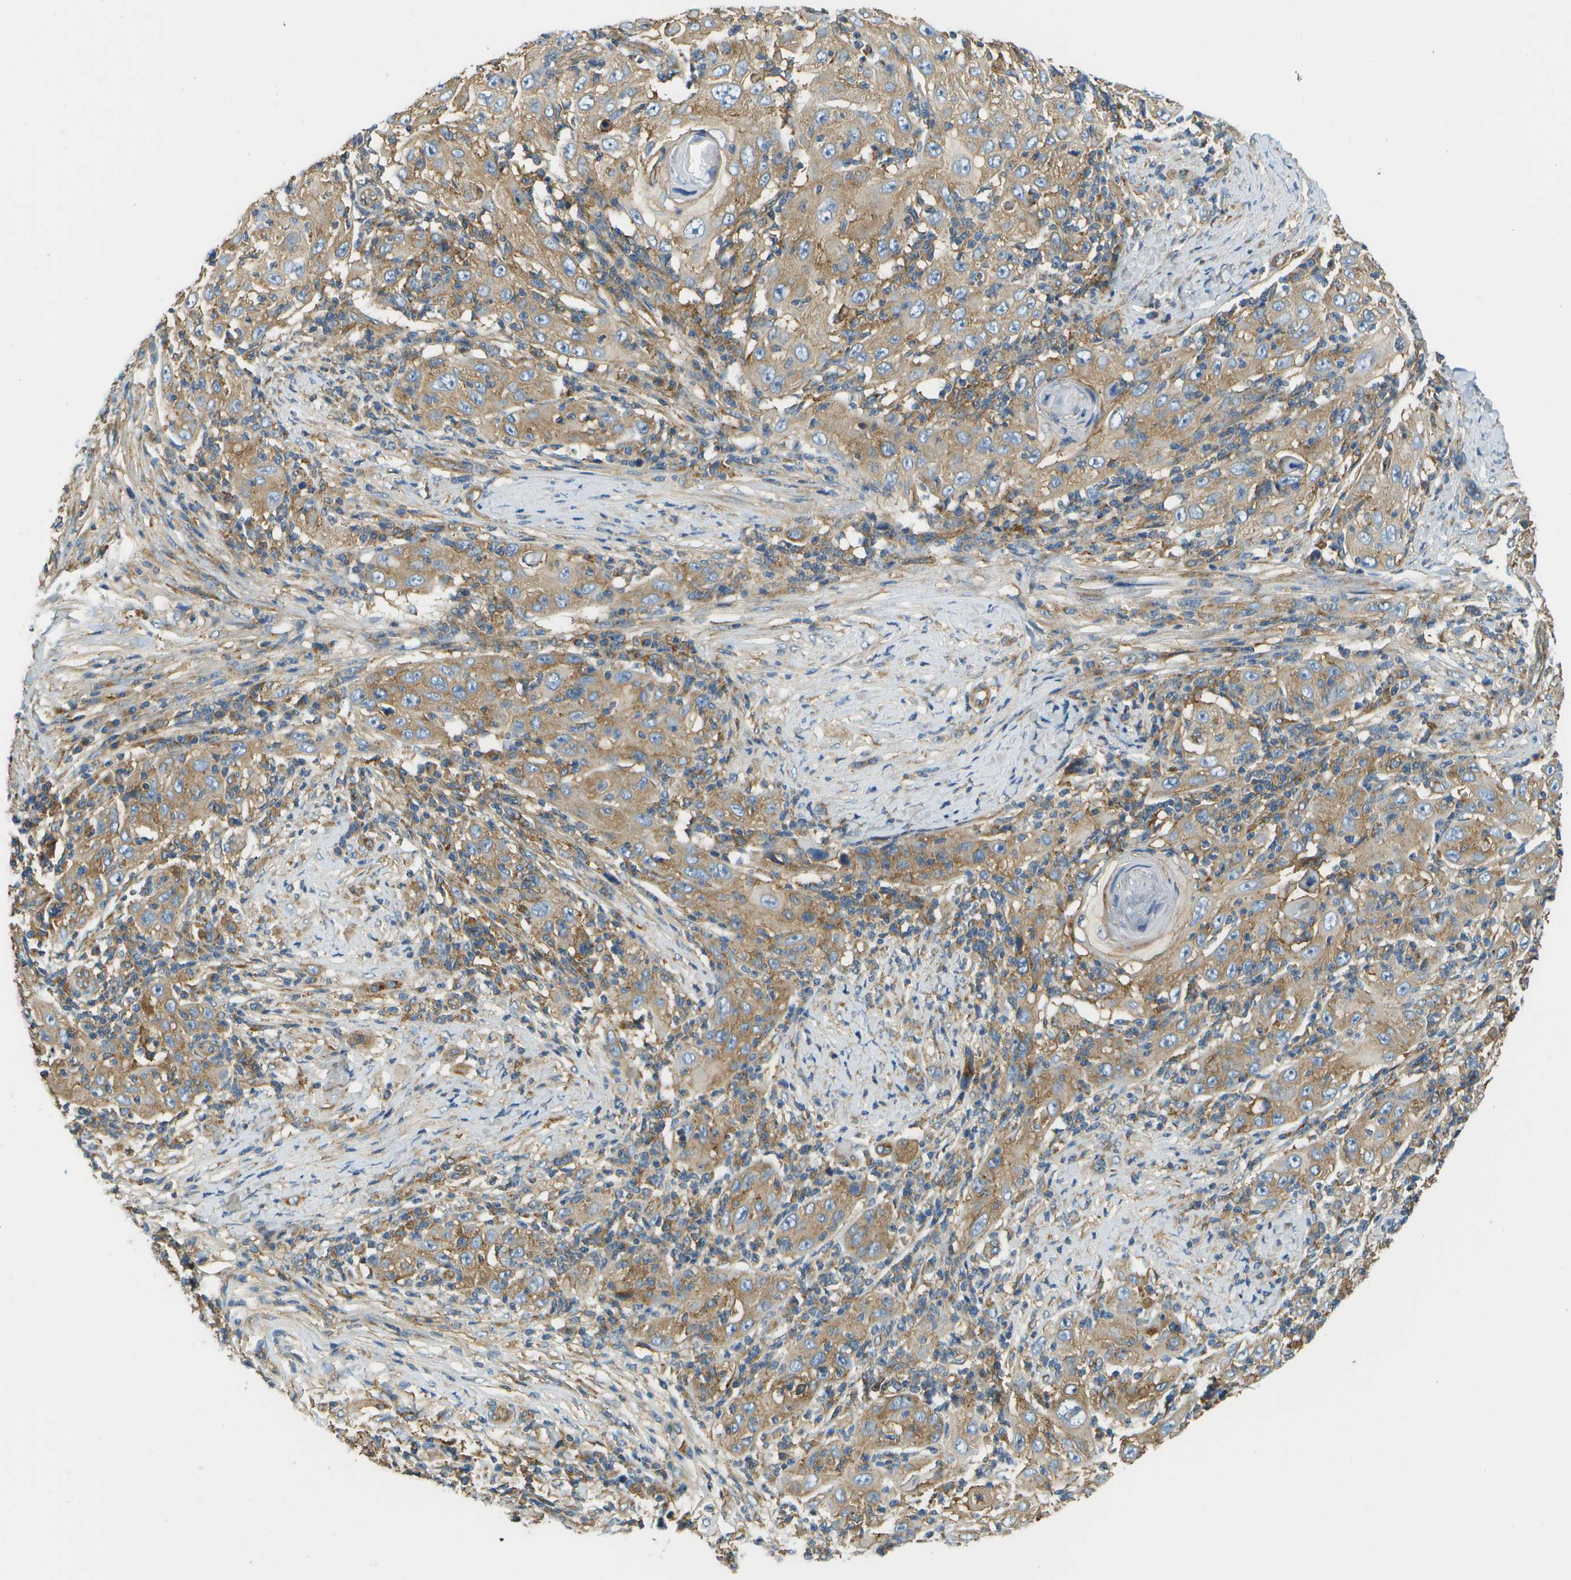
{"staining": {"intensity": "moderate", "quantity": ">75%", "location": "cytoplasmic/membranous"}, "tissue": "skin cancer", "cell_type": "Tumor cells", "image_type": "cancer", "snomed": [{"axis": "morphology", "description": "Squamous cell carcinoma, NOS"}, {"axis": "topography", "description": "Skin"}], "caption": "DAB immunohistochemical staining of human skin squamous cell carcinoma reveals moderate cytoplasmic/membranous protein staining in about >75% of tumor cells.", "gene": "CLTC", "patient": {"sex": "female", "age": 88}}